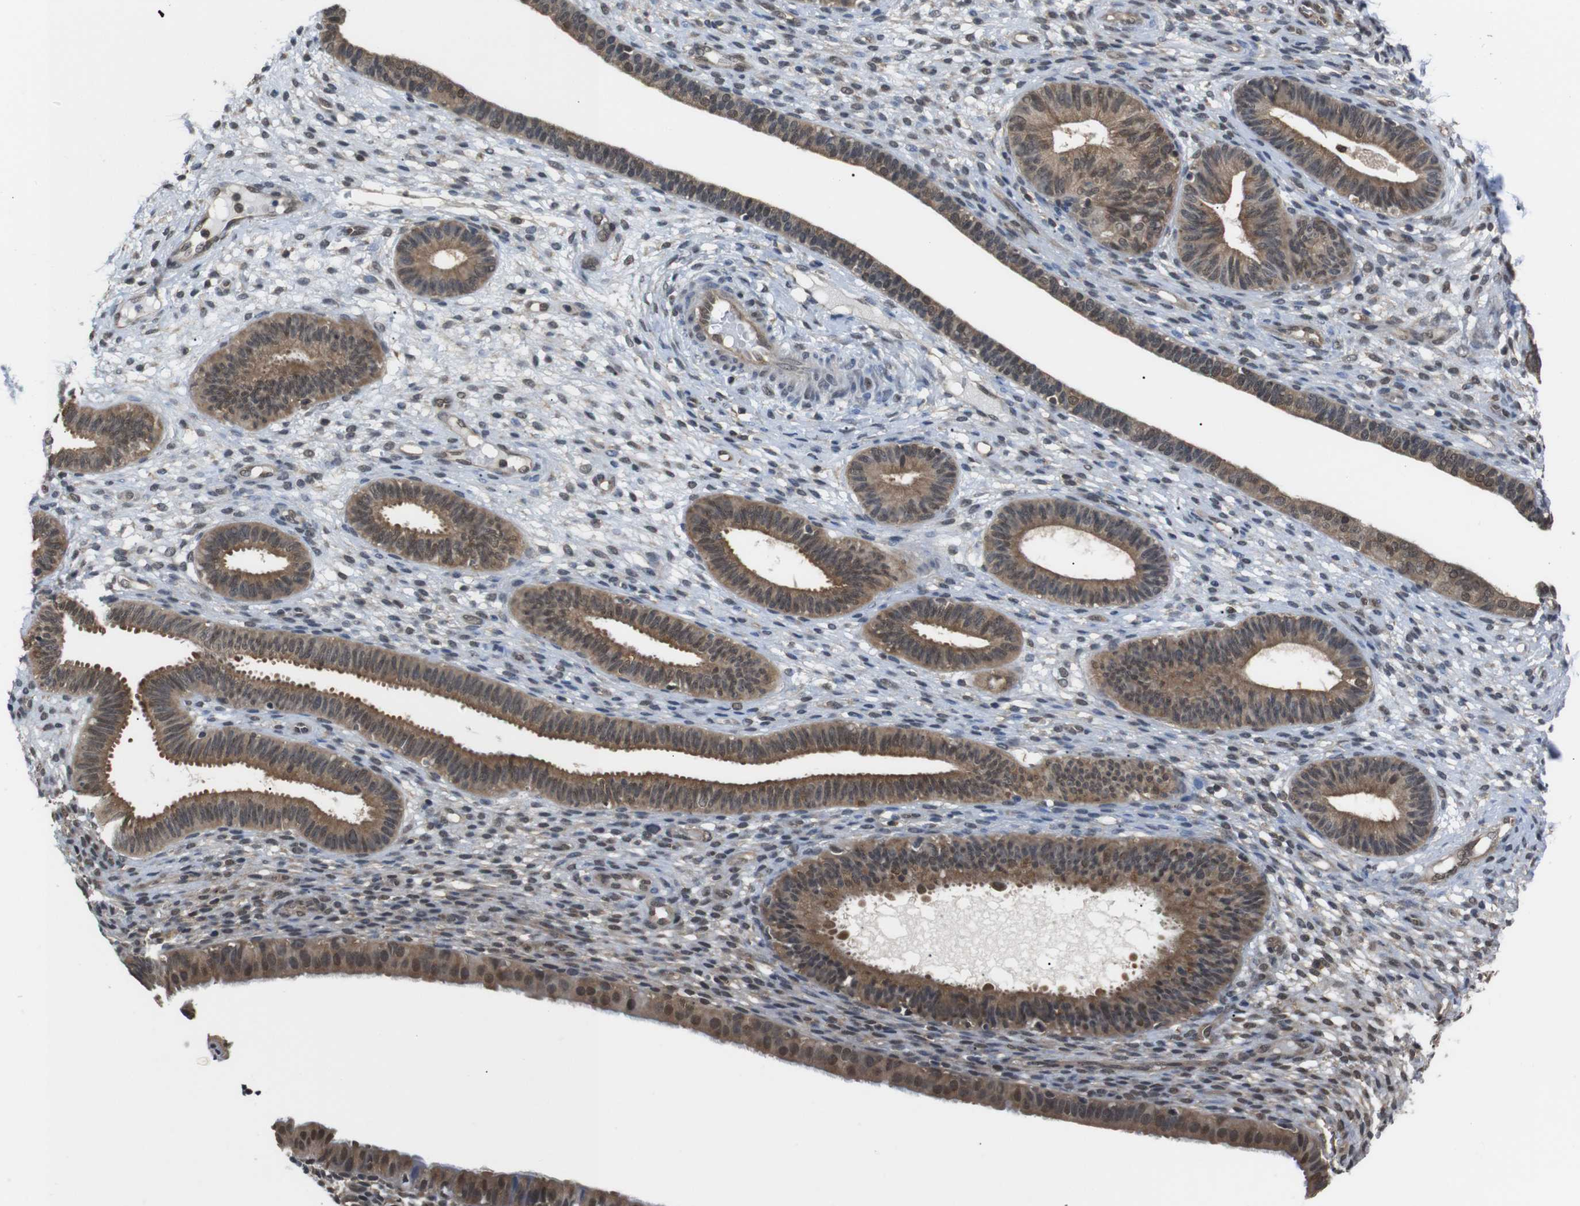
{"staining": {"intensity": "moderate", "quantity": "25%-75%", "location": "cytoplasmic/membranous,nuclear"}, "tissue": "endometrium", "cell_type": "Cells in endometrial stroma", "image_type": "normal", "snomed": [{"axis": "morphology", "description": "Normal tissue, NOS"}, {"axis": "topography", "description": "Endometrium"}], "caption": "This micrograph displays IHC staining of normal human endometrium, with medium moderate cytoplasmic/membranous,nuclear staining in approximately 25%-75% of cells in endometrial stroma.", "gene": "UBXN1", "patient": {"sex": "female", "age": 61}}